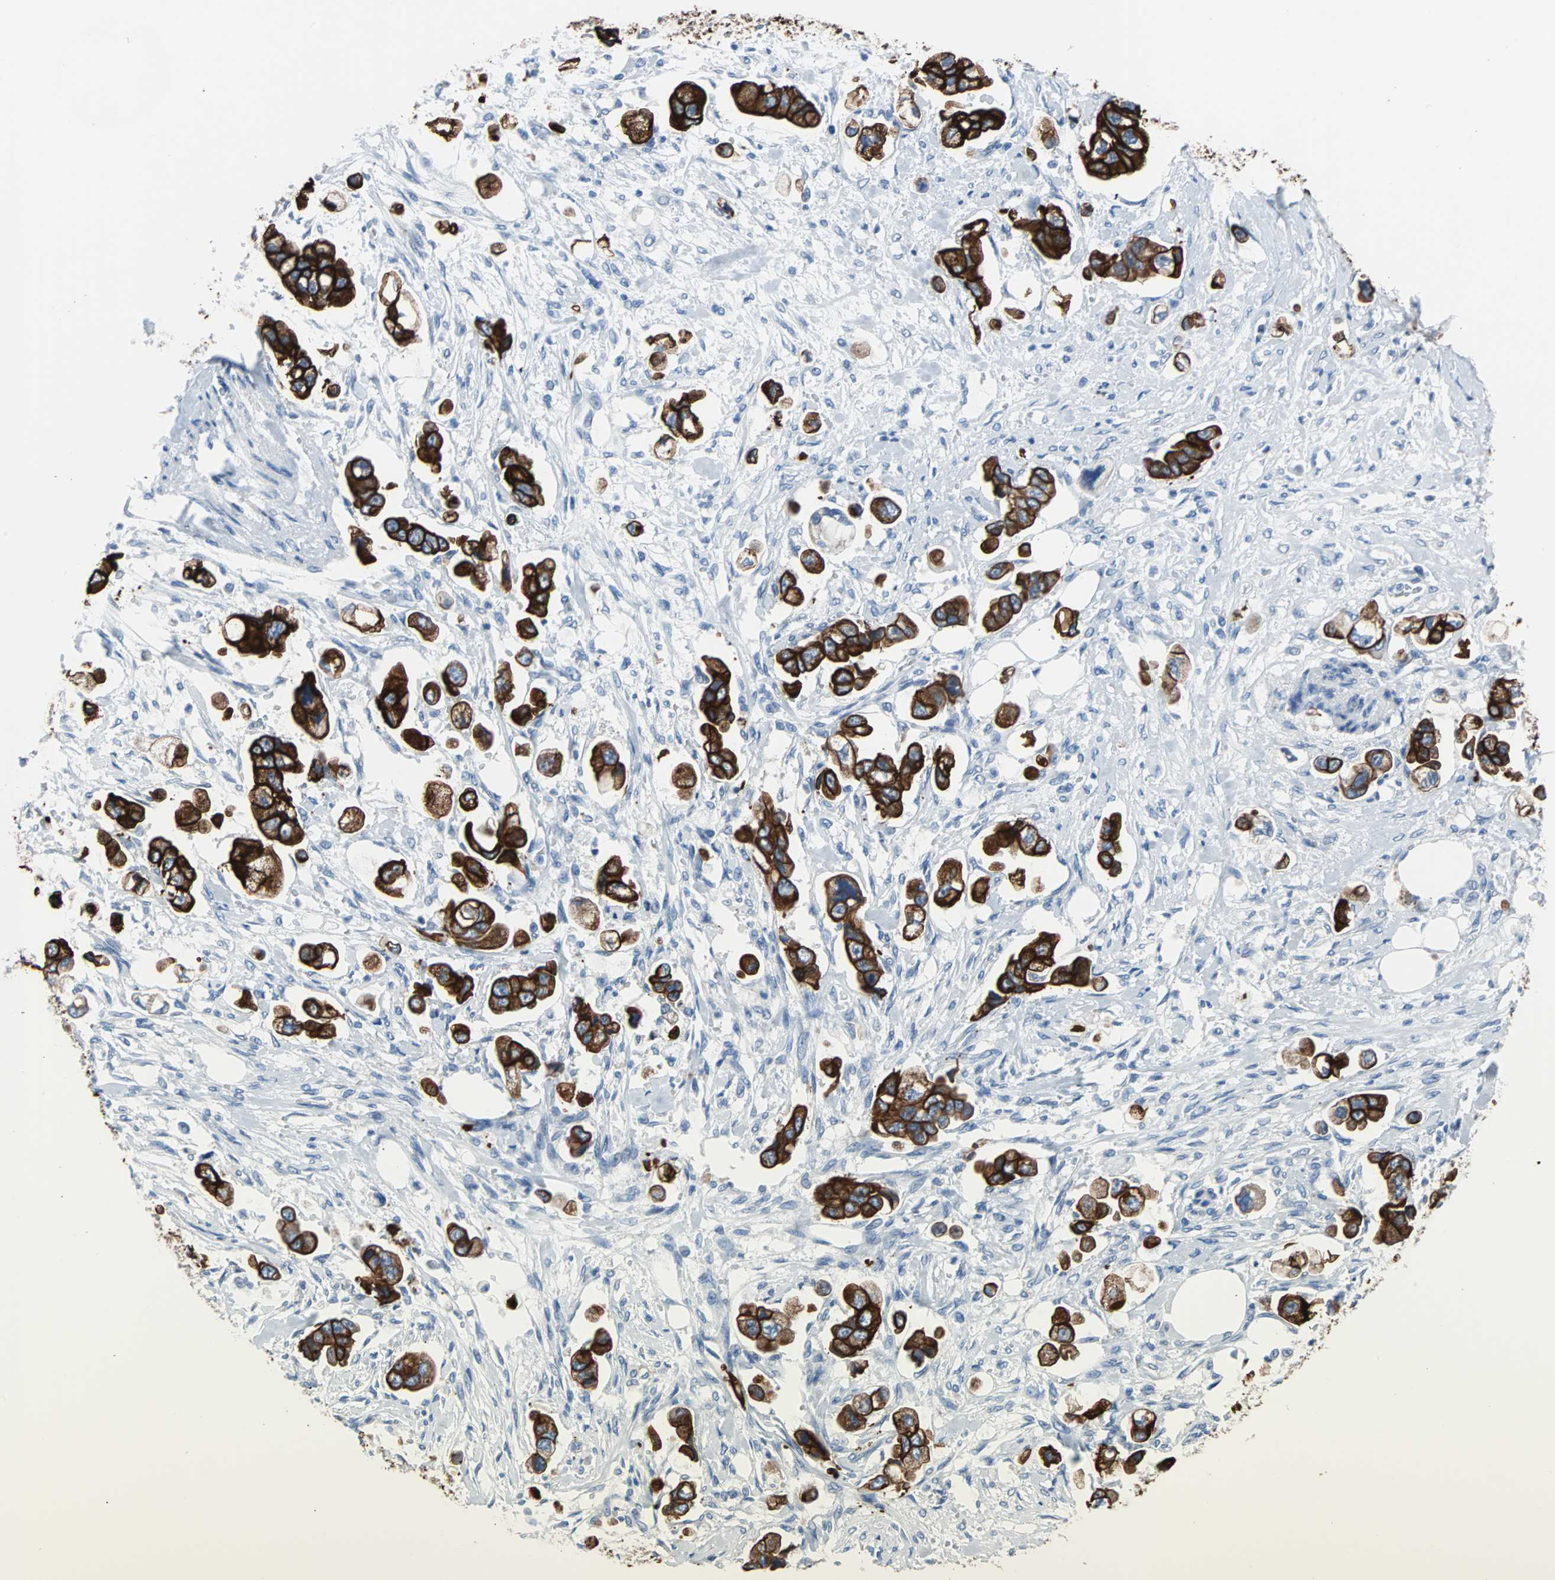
{"staining": {"intensity": "strong", "quantity": ">75%", "location": "cytoplasmic/membranous"}, "tissue": "stomach cancer", "cell_type": "Tumor cells", "image_type": "cancer", "snomed": [{"axis": "morphology", "description": "Adenocarcinoma, NOS"}, {"axis": "topography", "description": "Stomach"}], "caption": "Protein expression analysis of stomach adenocarcinoma demonstrates strong cytoplasmic/membranous staining in about >75% of tumor cells.", "gene": "KRT7", "patient": {"sex": "male", "age": 62}}